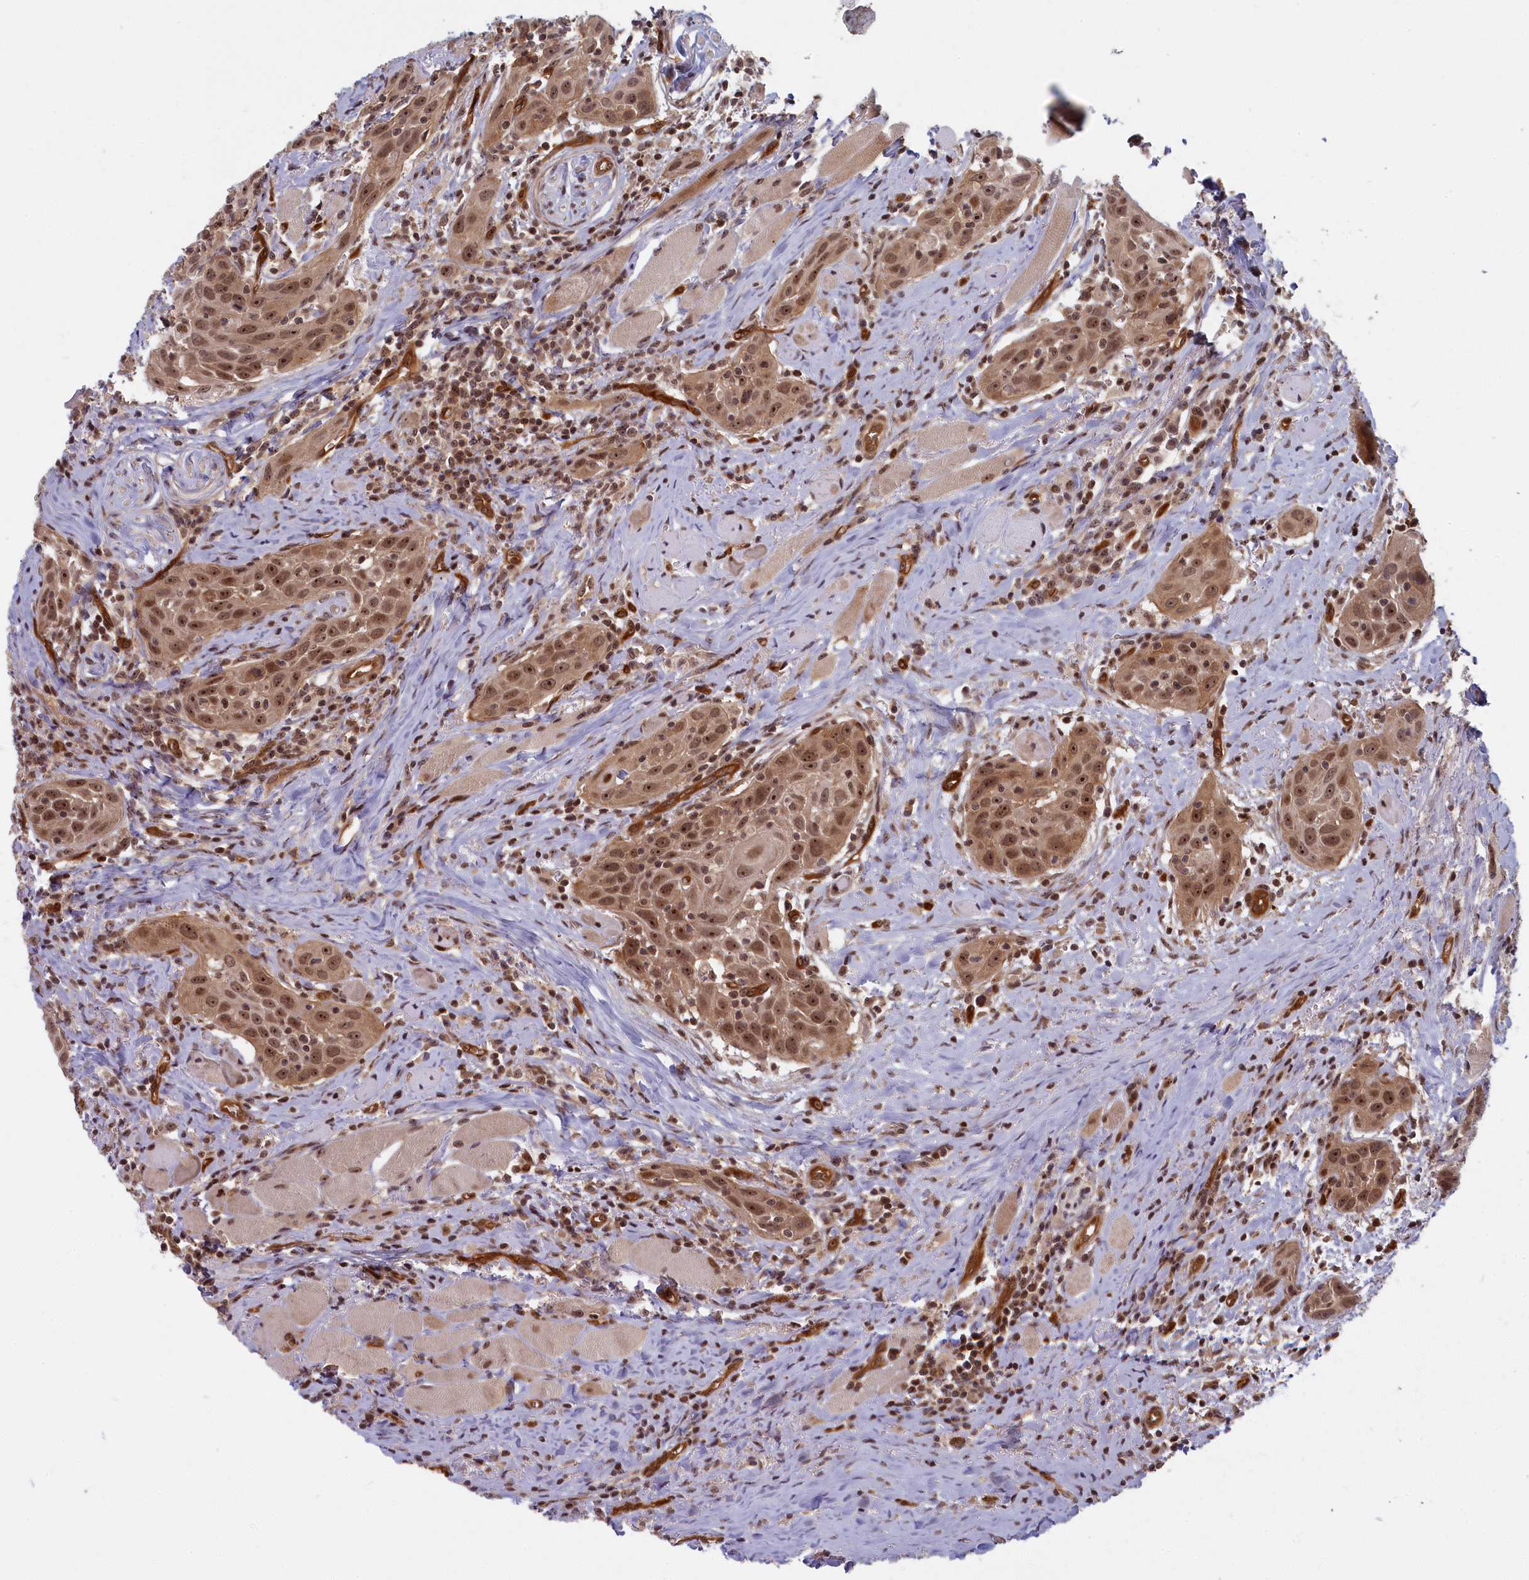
{"staining": {"intensity": "moderate", "quantity": ">75%", "location": "cytoplasmic/membranous,nuclear"}, "tissue": "head and neck cancer", "cell_type": "Tumor cells", "image_type": "cancer", "snomed": [{"axis": "morphology", "description": "Squamous cell carcinoma, NOS"}, {"axis": "topography", "description": "Oral tissue"}, {"axis": "topography", "description": "Head-Neck"}], "caption": "IHC micrograph of neoplastic tissue: human squamous cell carcinoma (head and neck) stained using immunohistochemistry (IHC) demonstrates medium levels of moderate protein expression localized specifically in the cytoplasmic/membranous and nuclear of tumor cells, appearing as a cytoplasmic/membranous and nuclear brown color.", "gene": "SNRK", "patient": {"sex": "female", "age": 50}}